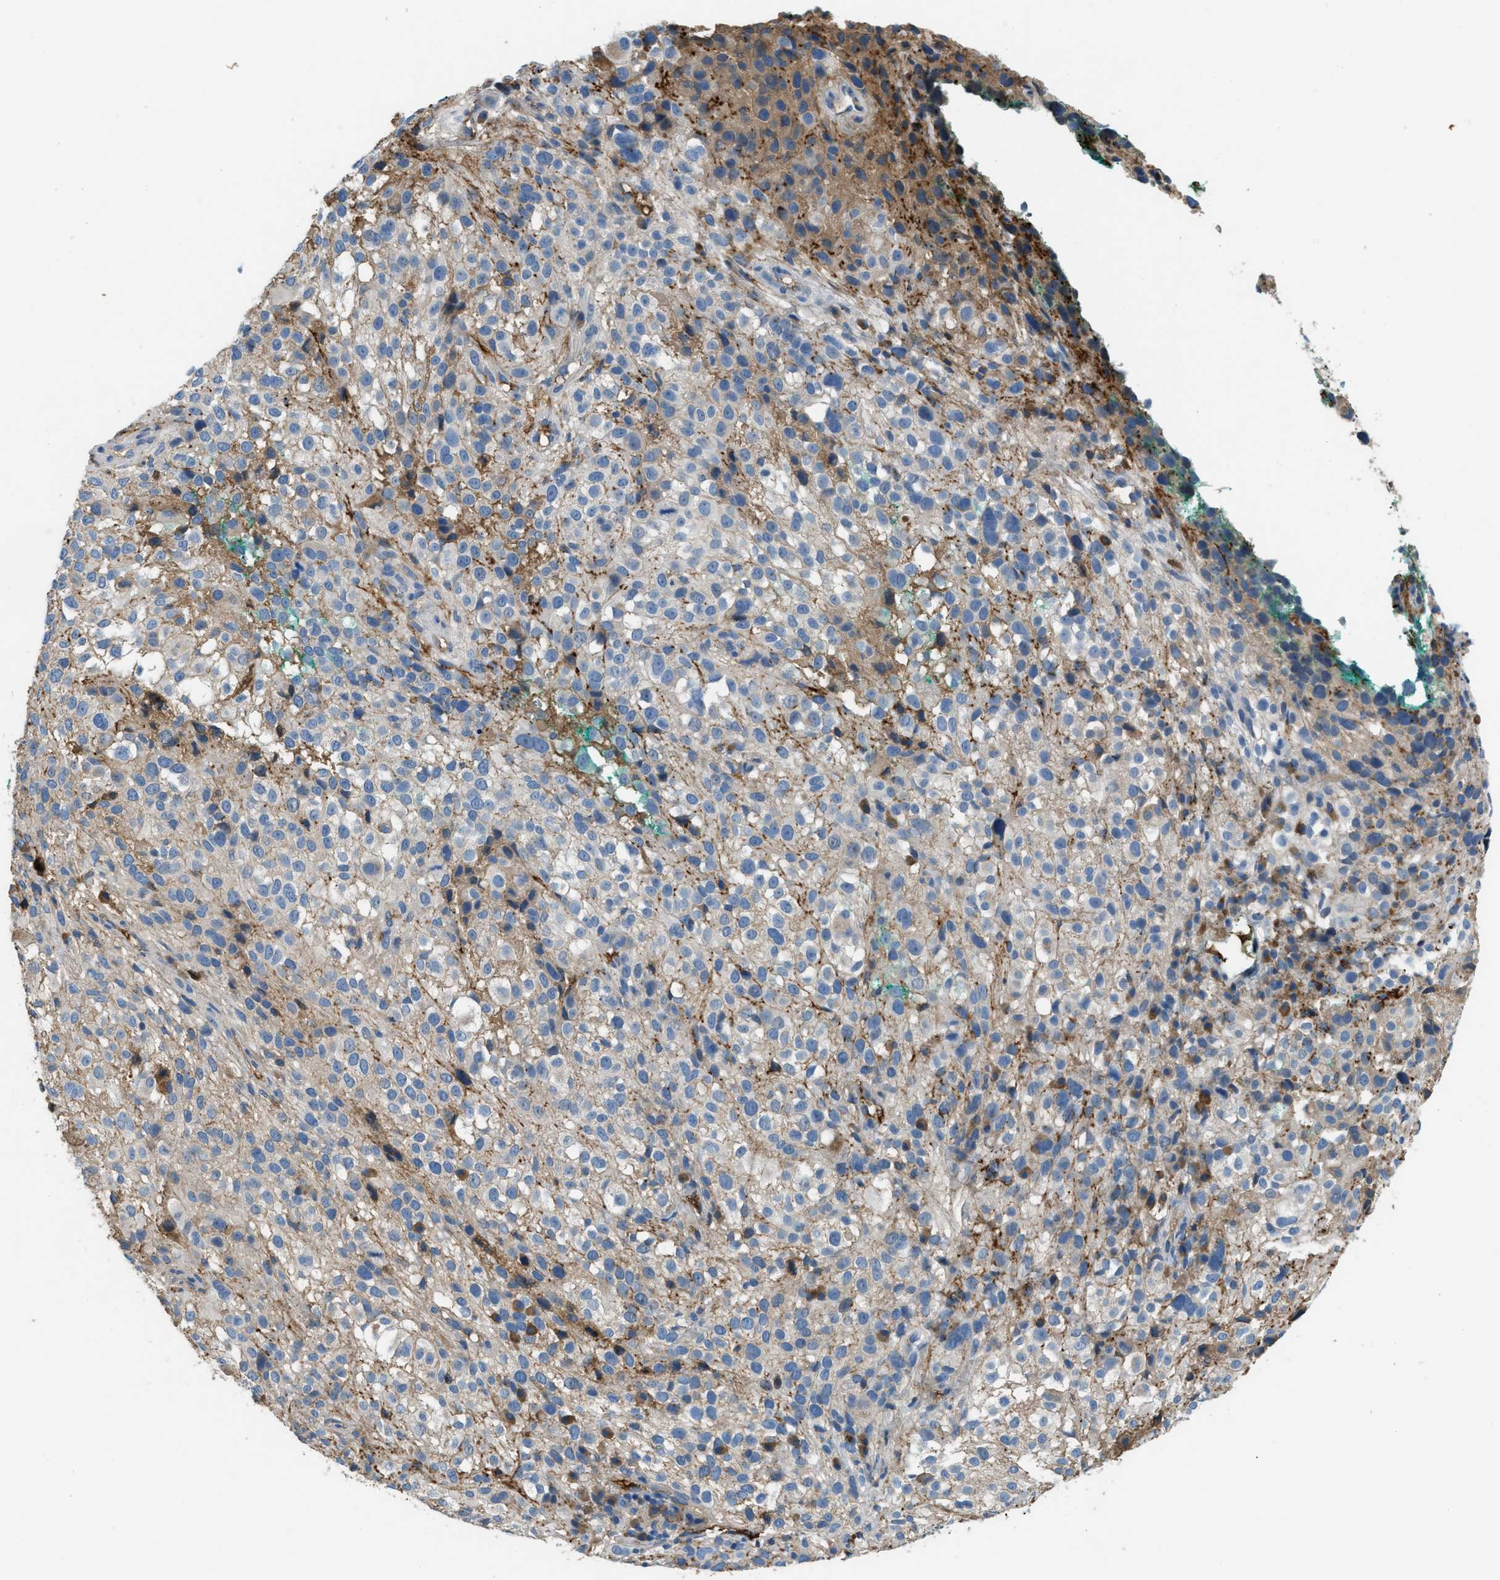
{"staining": {"intensity": "weak", "quantity": "<25%", "location": "cytoplasmic/membranous"}, "tissue": "melanoma", "cell_type": "Tumor cells", "image_type": "cancer", "snomed": [{"axis": "morphology", "description": "Necrosis, NOS"}, {"axis": "morphology", "description": "Malignant melanoma, NOS"}, {"axis": "topography", "description": "Skin"}], "caption": "There is no significant staining in tumor cells of melanoma.", "gene": "STC1", "patient": {"sex": "female", "age": 87}}